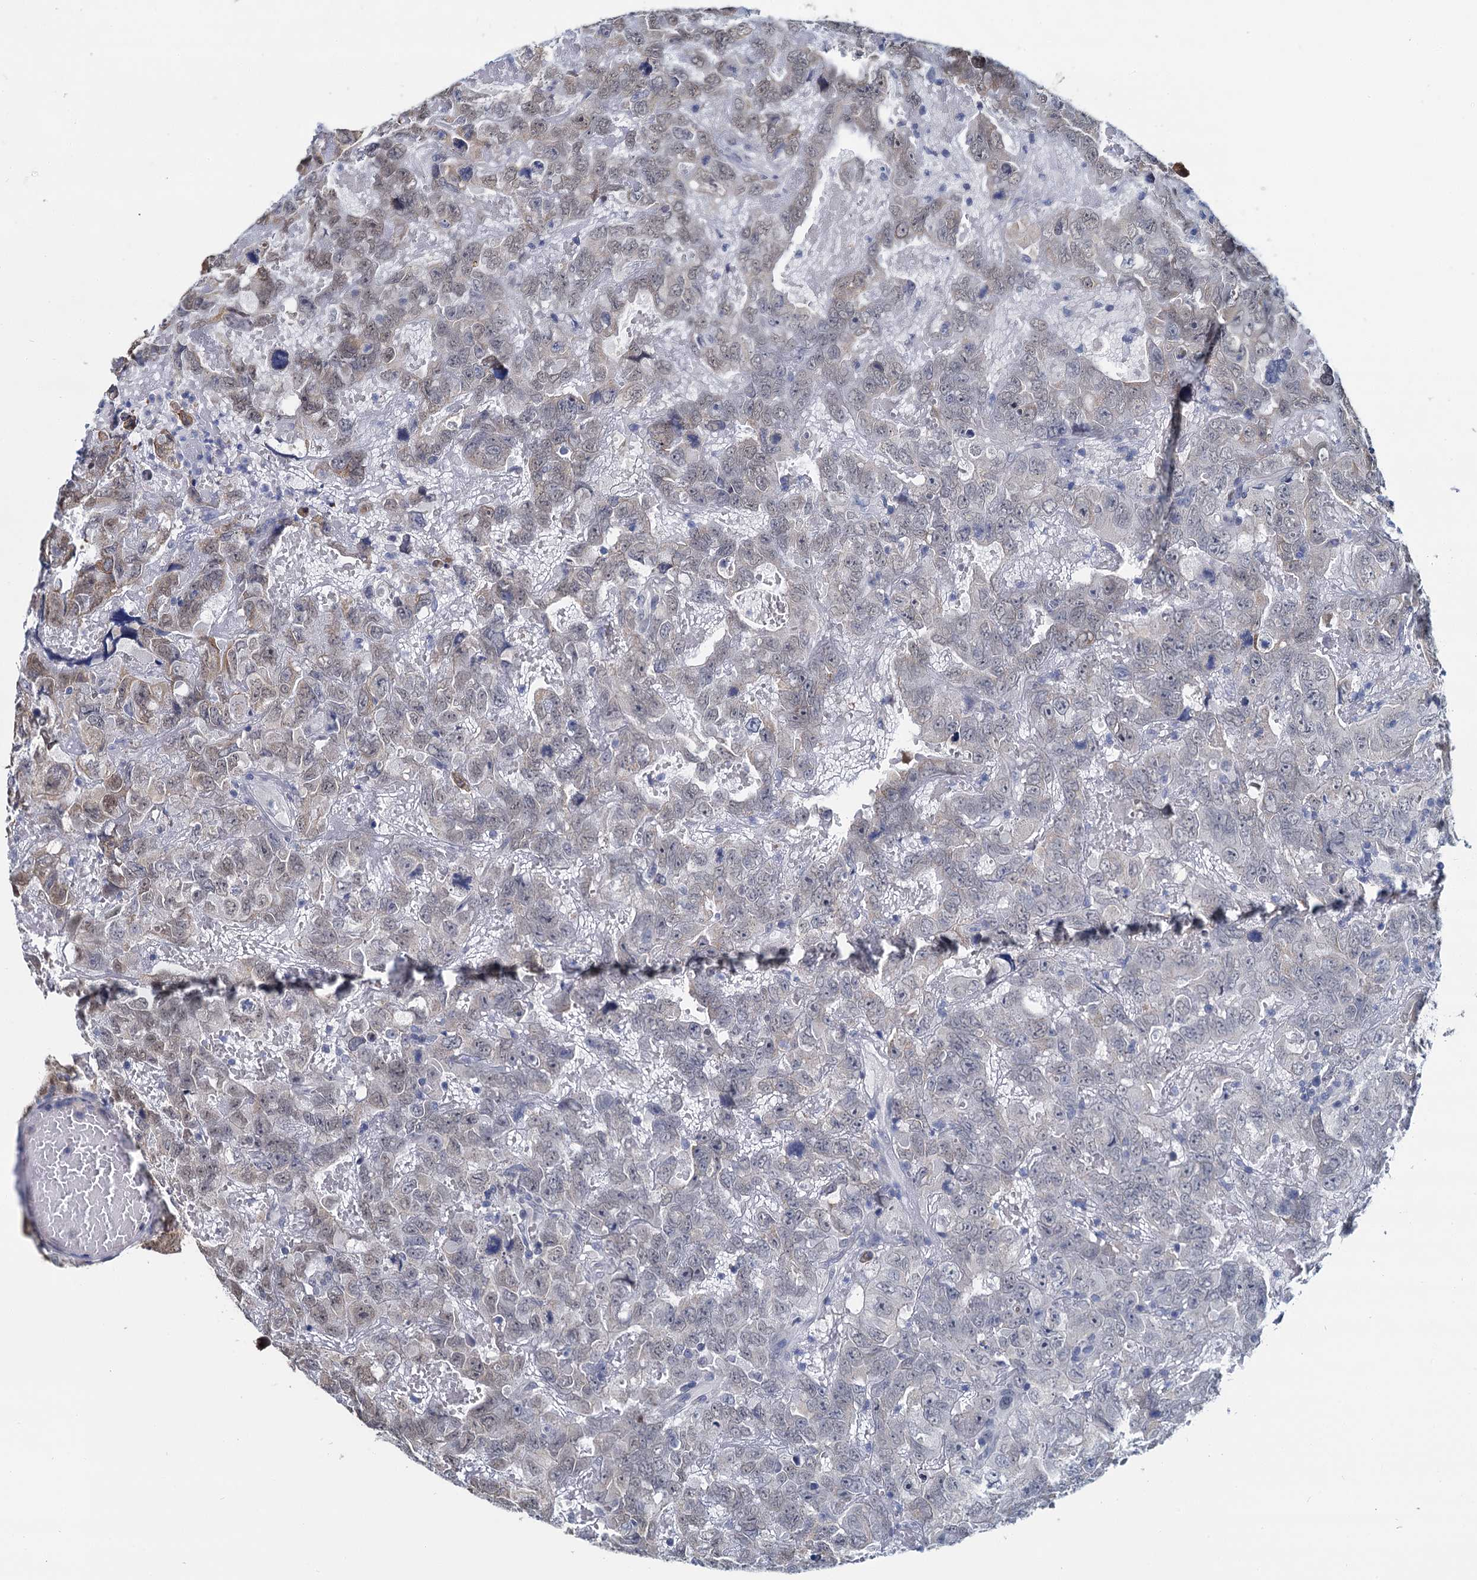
{"staining": {"intensity": "weak", "quantity": "<25%", "location": "cytoplasmic/membranous"}, "tissue": "testis cancer", "cell_type": "Tumor cells", "image_type": "cancer", "snomed": [{"axis": "morphology", "description": "Carcinoma, Embryonal, NOS"}, {"axis": "topography", "description": "Testis"}], "caption": "Immunohistochemical staining of human testis embryonal carcinoma reveals no significant staining in tumor cells.", "gene": "MIOX", "patient": {"sex": "male", "age": 45}}